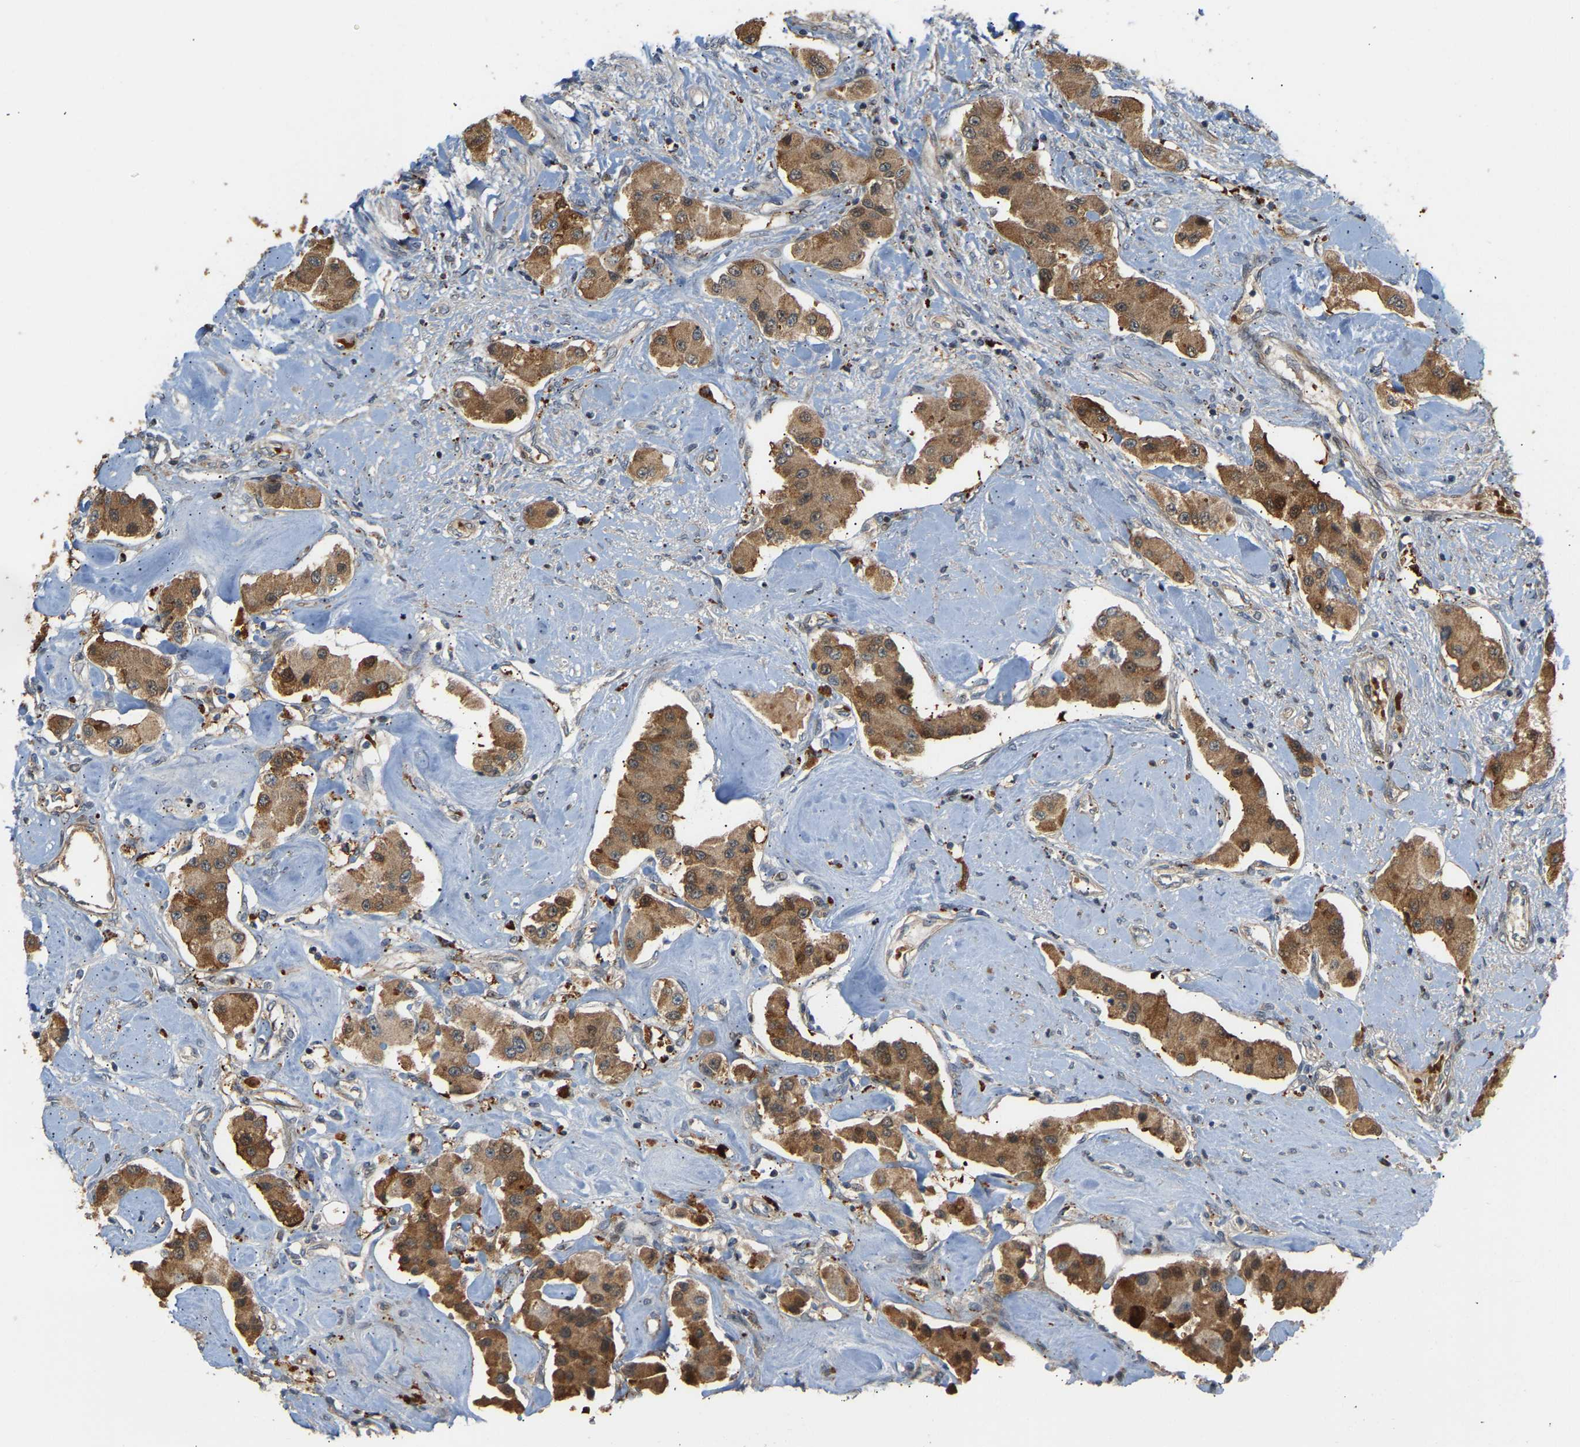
{"staining": {"intensity": "moderate", "quantity": ">75%", "location": "cytoplasmic/membranous"}, "tissue": "carcinoid", "cell_type": "Tumor cells", "image_type": "cancer", "snomed": [{"axis": "morphology", "description": "Carcinoid, malignant, NOS"}, {"axis": "topography", "description": "Pancreas"}], "caption": "Immunohistochemical staining of carcinoid reveals moderate cytoplasmic/membranous protein expression in approximately >75% of tumor cells. Immunohistochemistry (ihc) stains the protein of interest in brown and the nuclei are stained blue.", "gene": "POGLUT2", "patient": {"sex": "male", "age": 41}}